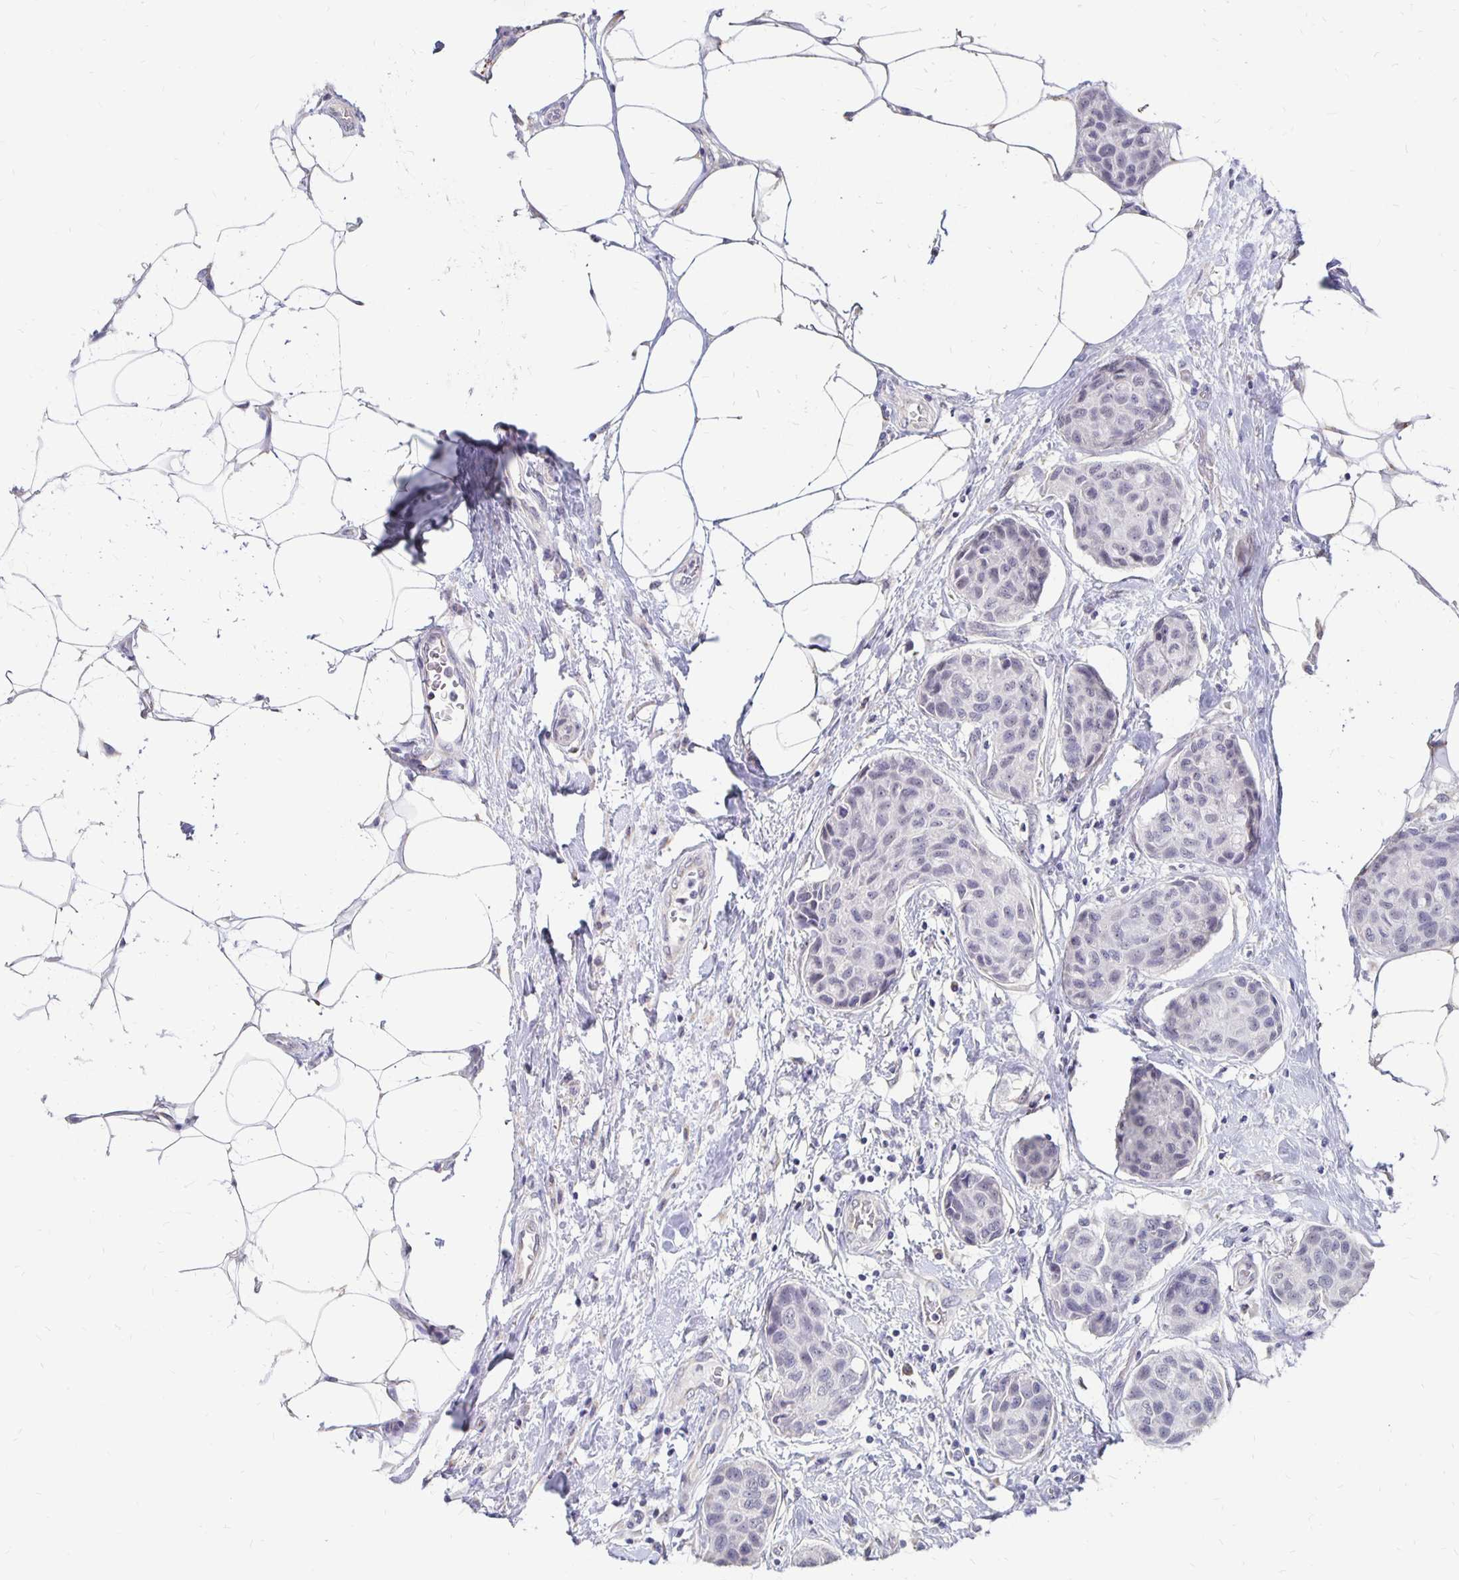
{"staining": {"intensity": "negative", "quantity": "none", "location": "none"}, "tissue": "breast cancer", "cell_type": "Tumor cells", "image_type": "cancer", "snomed": [{"axis": "morphology", "description": "Duct carcinoma"}, {"axis": "topography", "description": "Breast"}], "caption": "The image displays no significant positivity in tumor cells of breast infiltrating ductal carcinoma.", "gene": "ATOSB", "patient": {"sex": "female", "age": 80}}